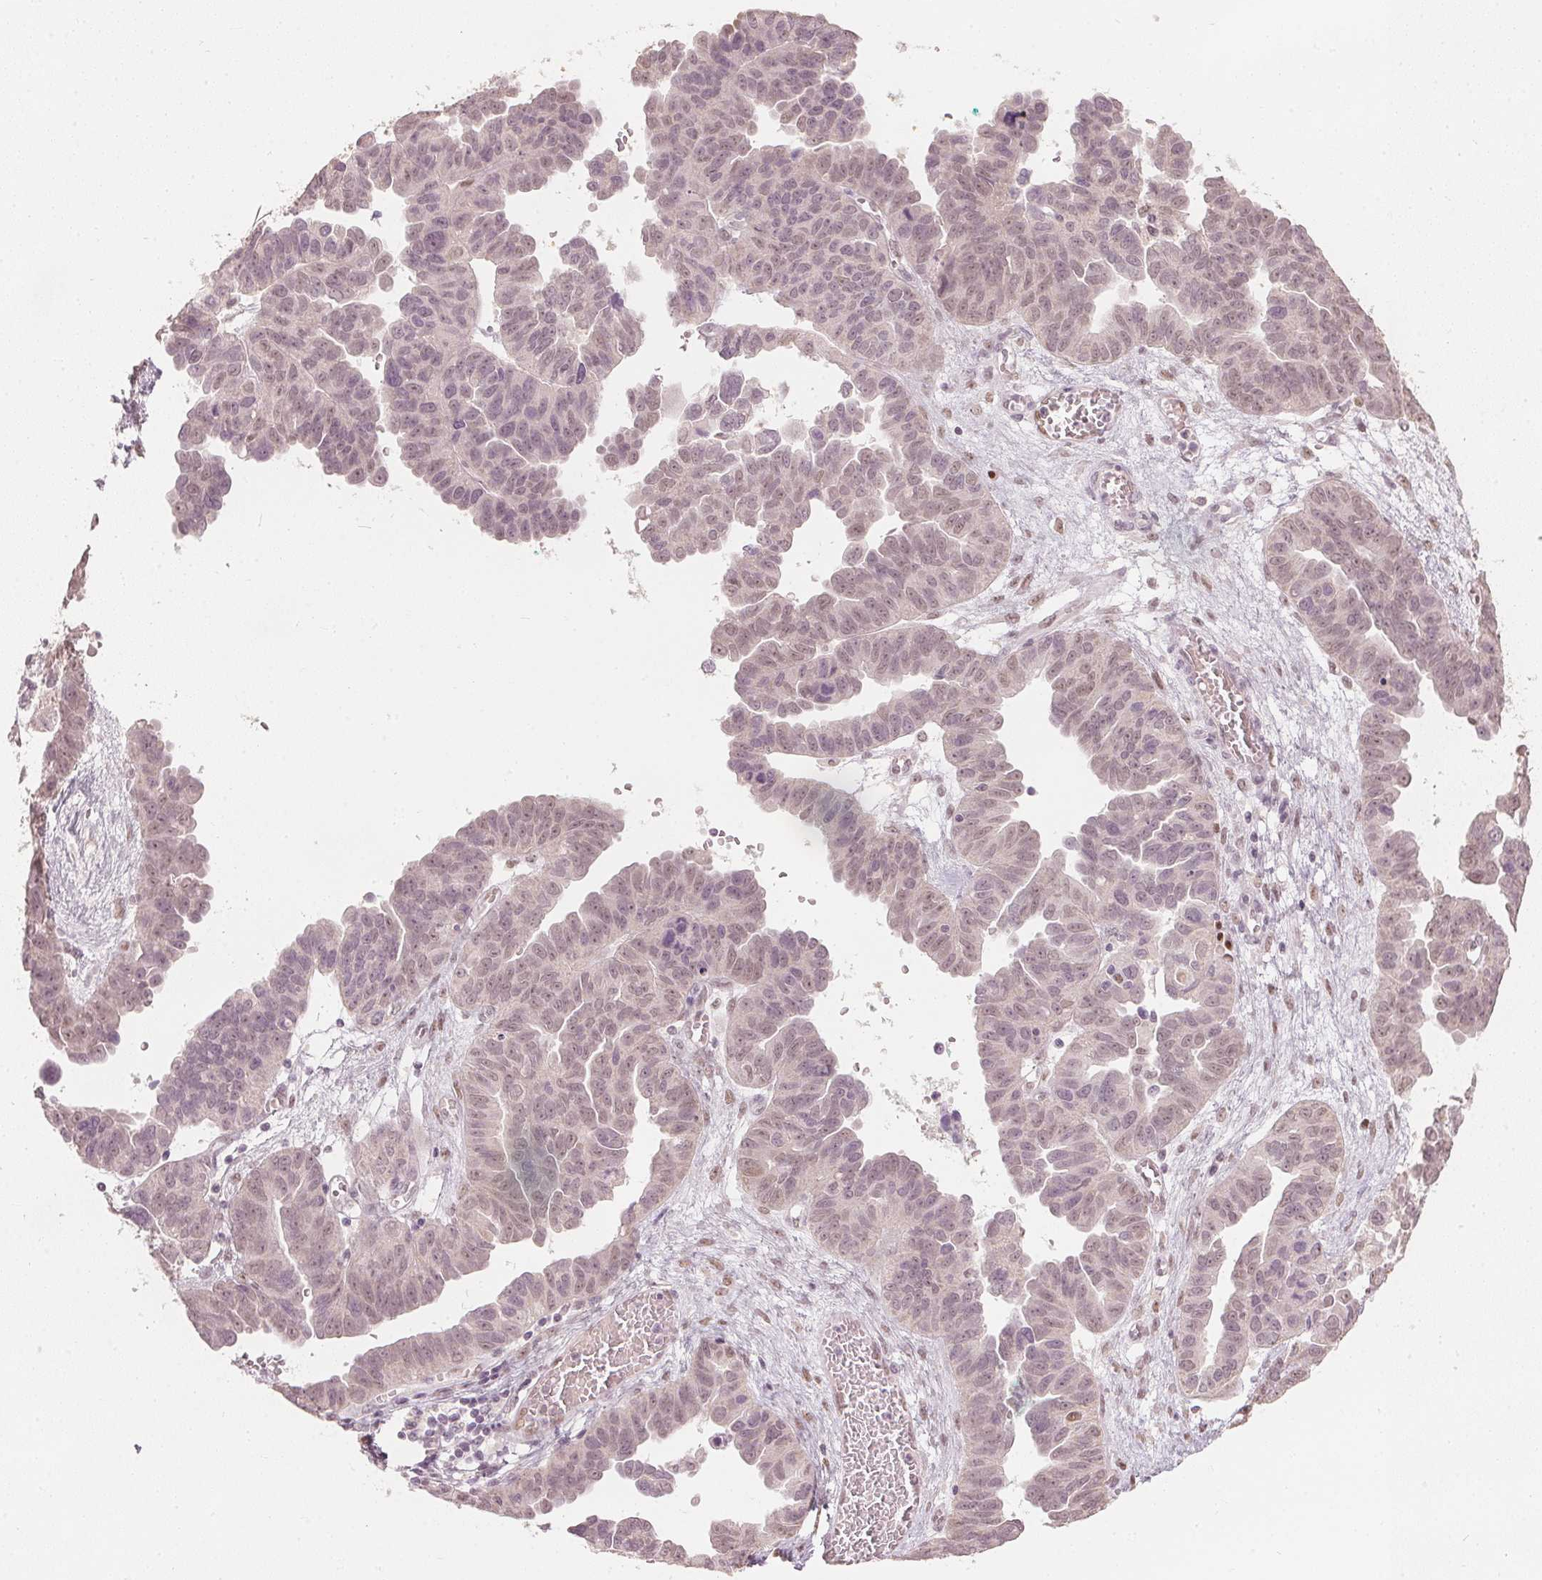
{"staining": {"intensity": "negative", "quantity": "none", "location": "none"}, "tissue": "ovarian cancer", "cell_type": "Tumor cells", "image_type": "cancer", "snomed": [{"axis": "morphology", "description": "Cystadenocarcinoma, serous, NOS"}, {"axis": "topography", "description": "Ovary"}], "caption": "This is a image of immunohistochemistry staining of ovarian cancer, which shows no staining in tumor cells. Nuclei are stained in blue.", "gene": "SLC39A3", "patient": {"sex": "female", "age": 64}}